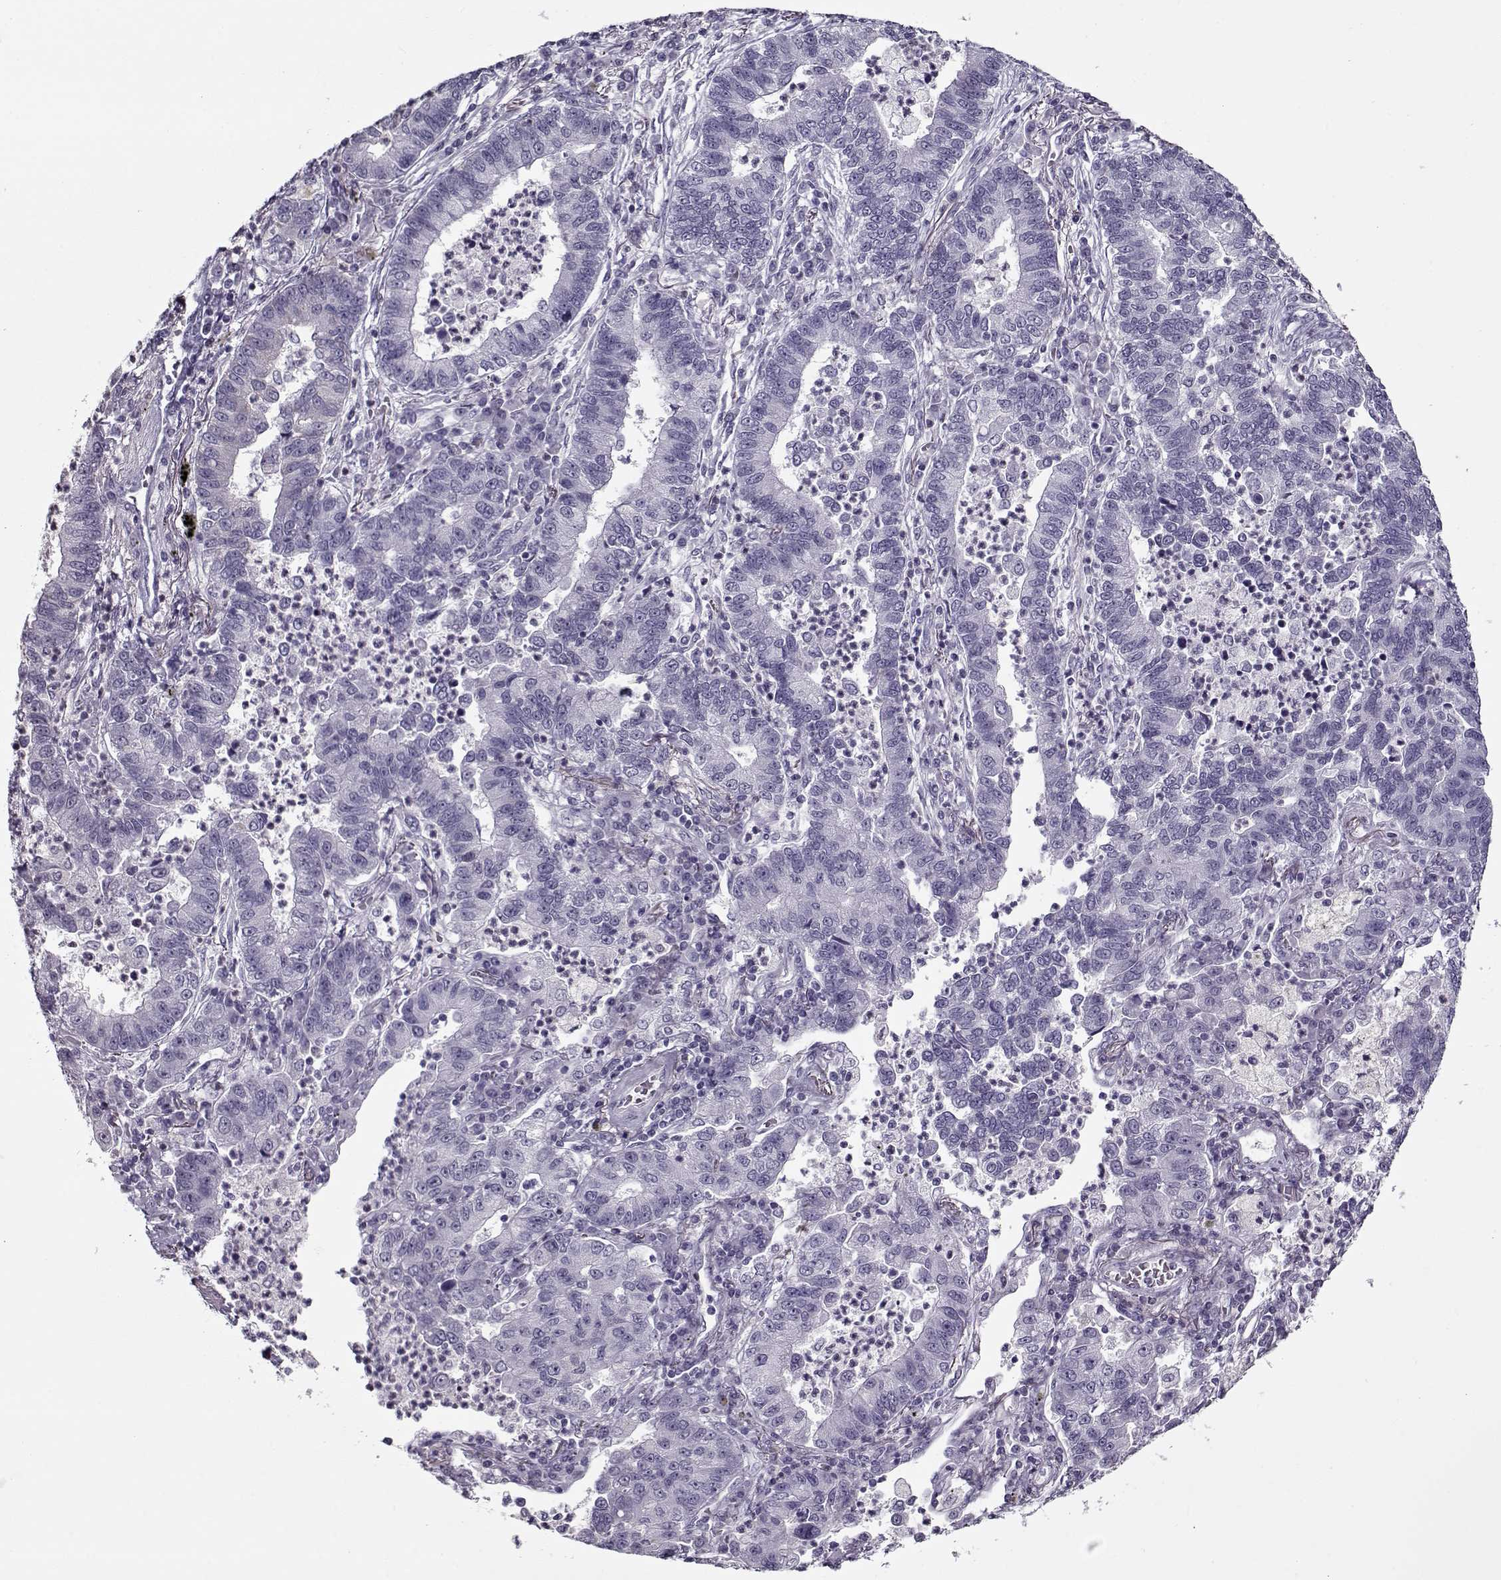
{"staining": {"intensity": "negative", "quantity": "none", "location": "none"}, "tissue": "lung cancer", "cell_type": "Tumor cells", "image_type": "cancer", "snomed": [{"axis": "morphology", "description": "Adenocarcinoma, NOS"}, {"axis": "topography", "description": "Lung"}], "caption": "This is an IHC image of human lung adenocarcinoma. There is no expression in tumor cells.", "gene": "CIBAR1", "patient": {"sex": "female", "age": 57}}